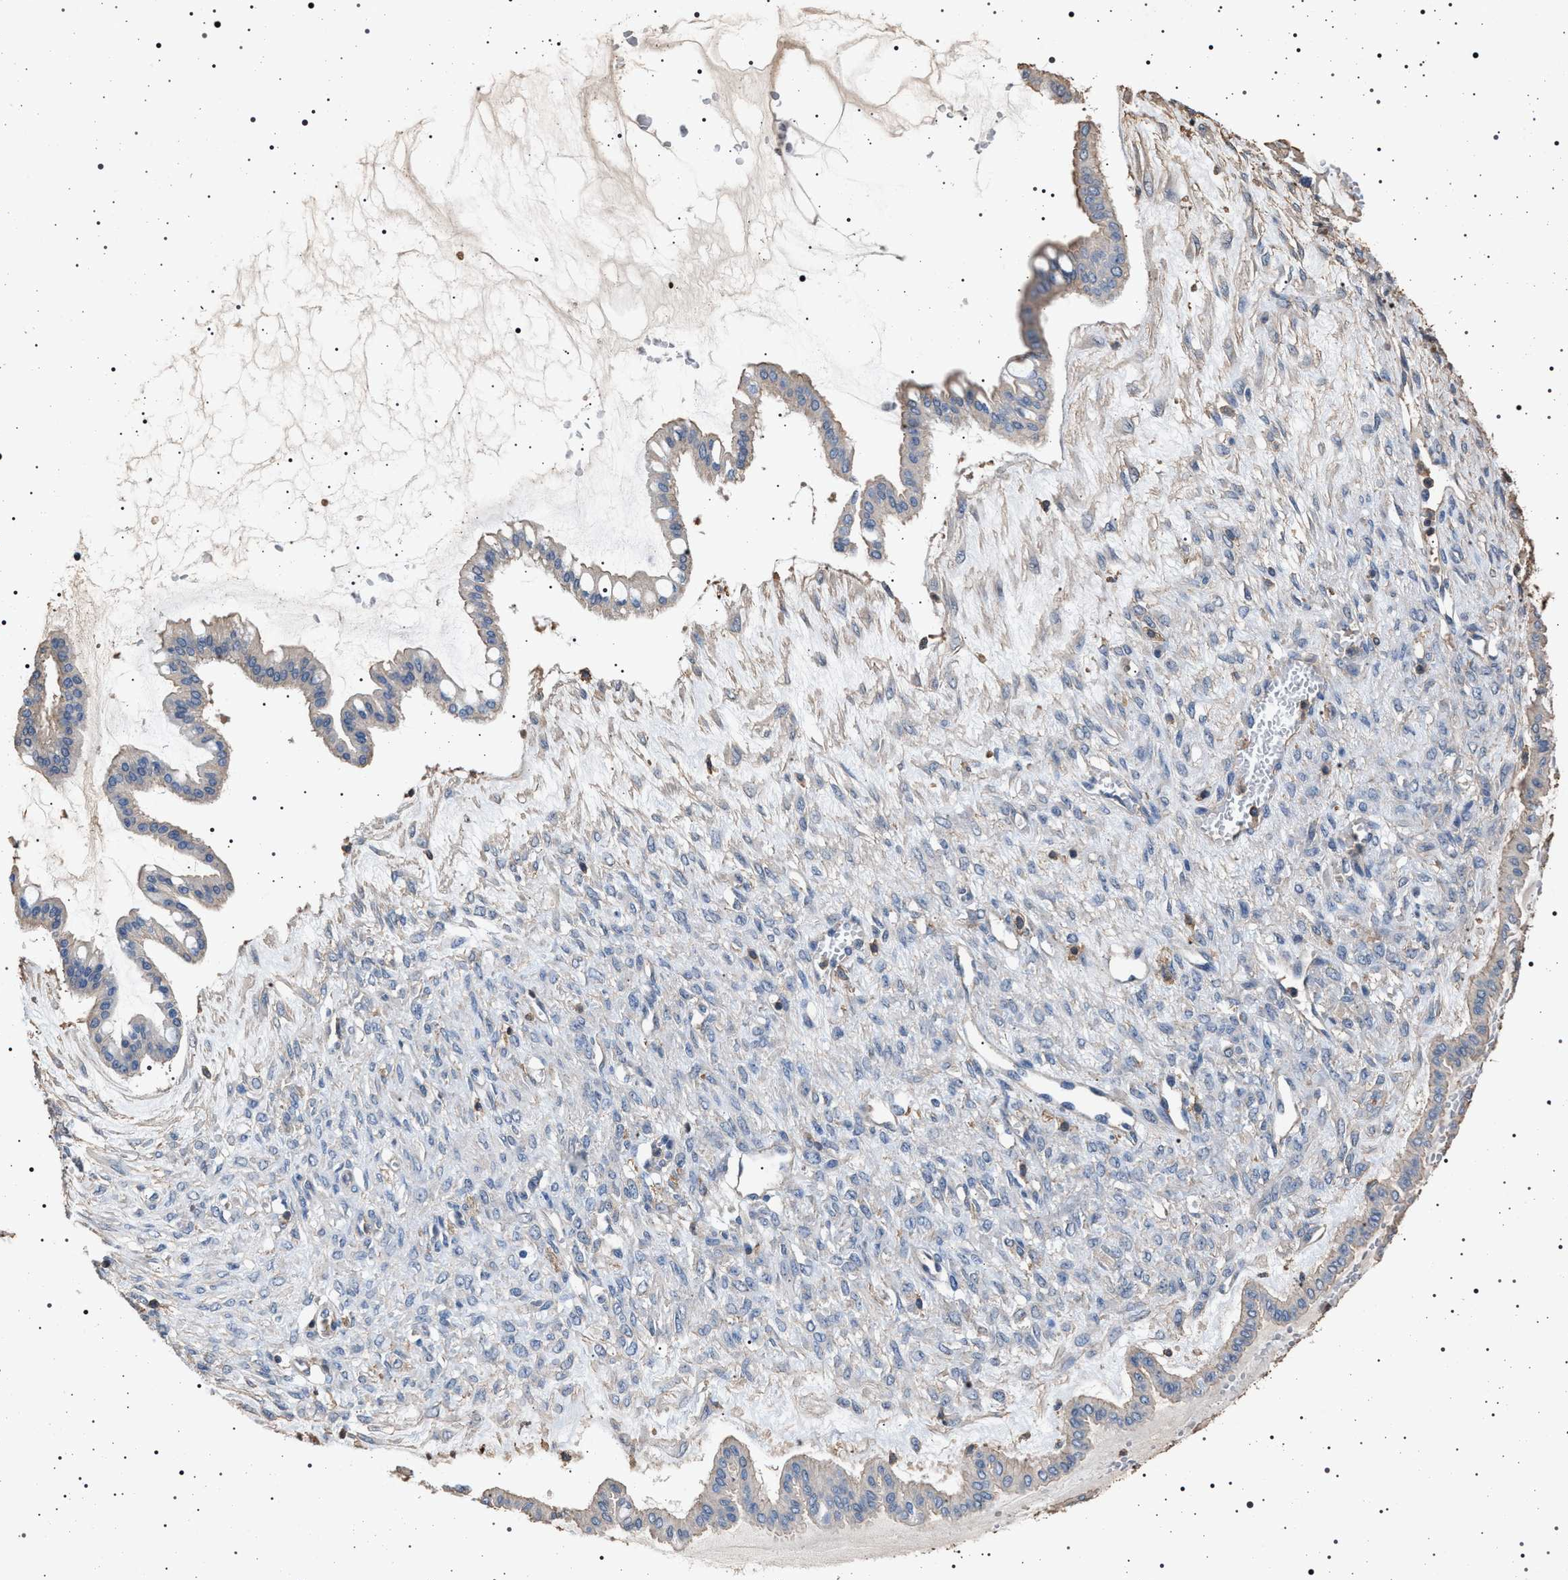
{"staining": {"intensity": "weak", "quantity": "<25%", "location": "cytoplasmic/membranous"}, "tissue": "ovarian cancer", "cell_type": "Tumor cells", "image_type": "cancer", "snomed": [{"axis": "morphology", "description": "Cystadenocarcinoma, mucinous, NOS"}, {"axis": "topography", "description": "Ovary"}], "caption": "Tumor cells are negative for protein expression in human mucinous cystadenocarcinoma (ovarian).", "gene": "SMAP2", "patient": {"sex": "female", "age": 73}}